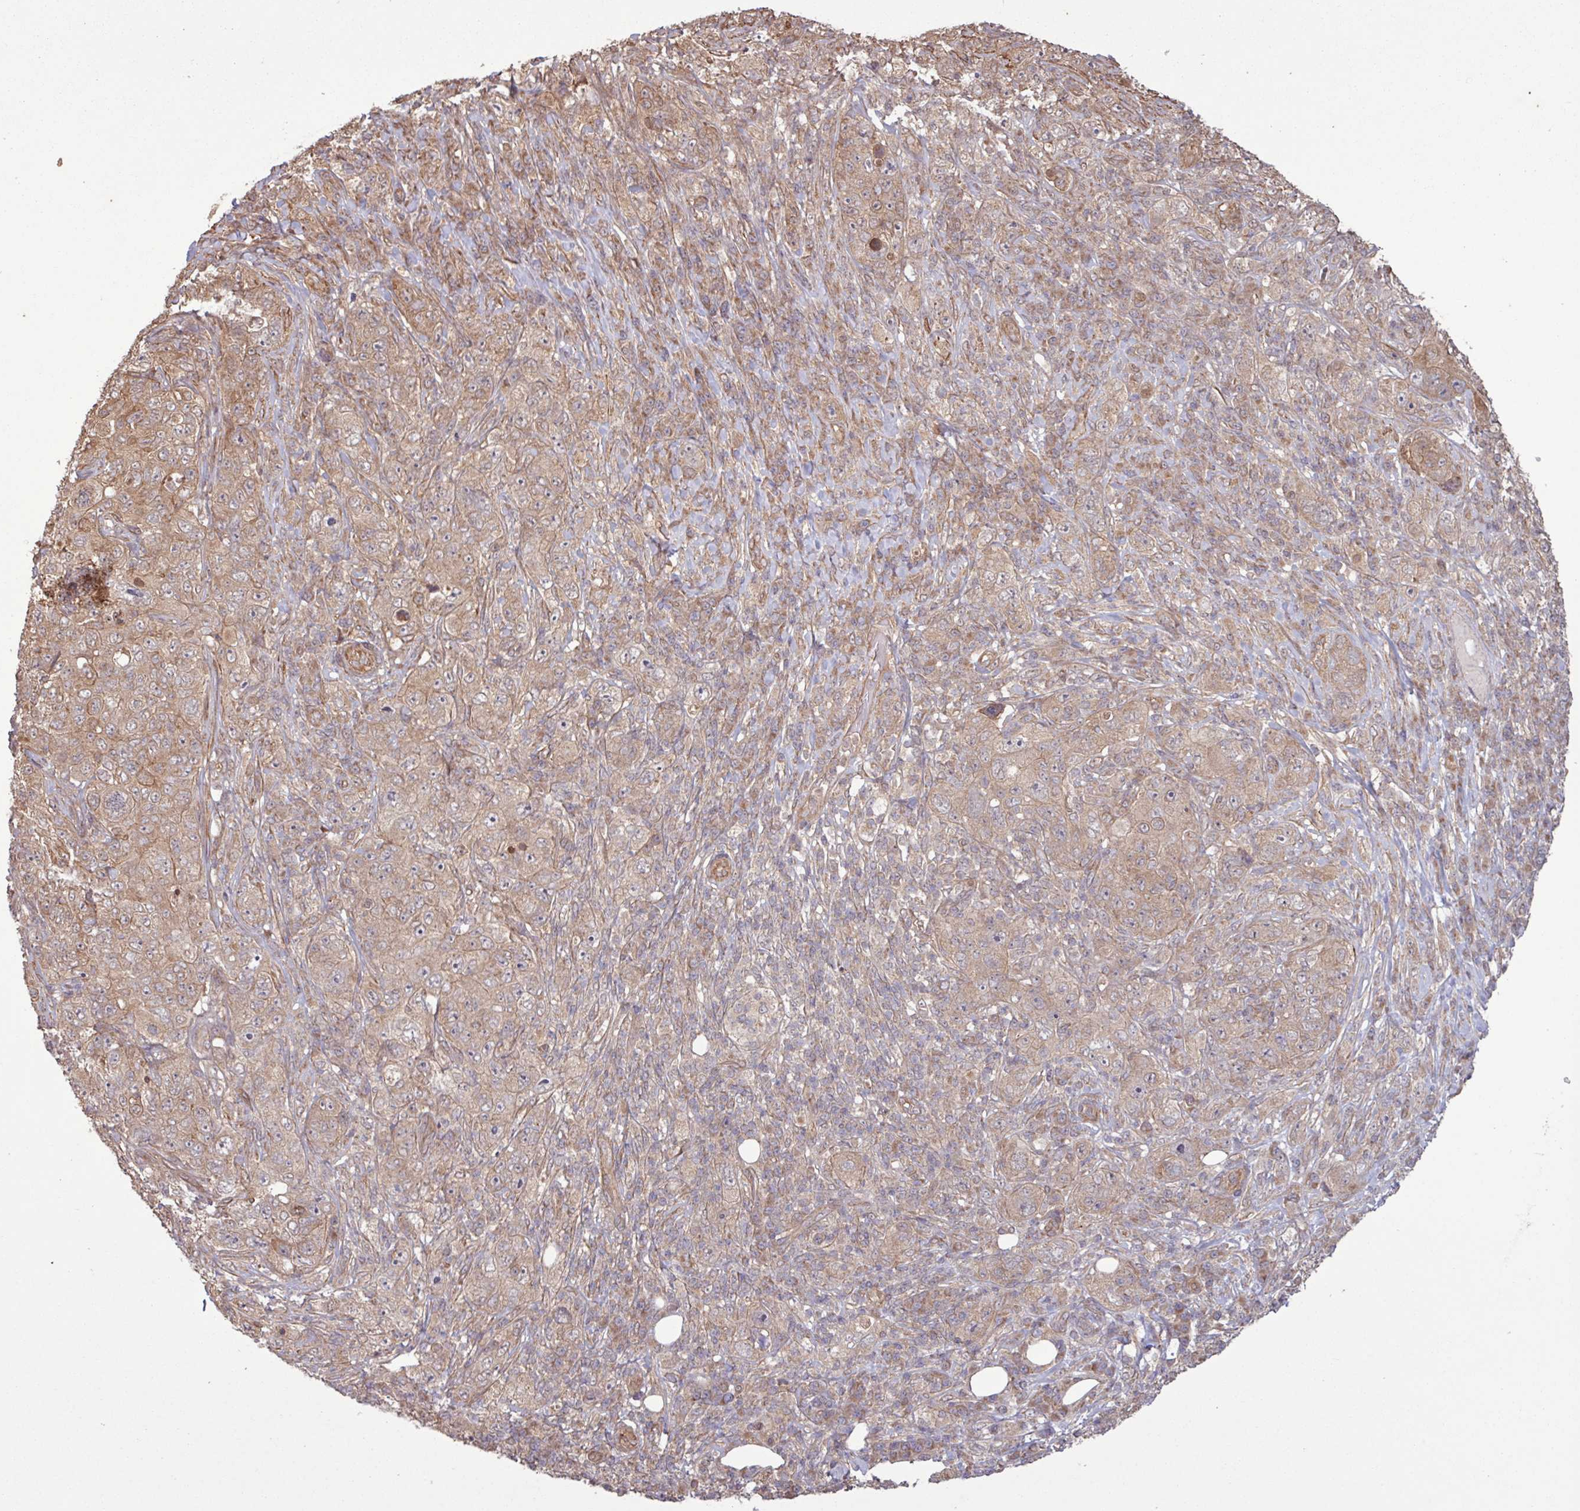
{"staining": {"intensity": "moderate", "quantity": ">75%", "location": "cytoplasmic/membranous"}, "tissue": "pancreatic cancer", "cell_type": "Tumor cells", "image_type": "cancer", "snomed": [{"axis": "morphology", "description": "Adenocarcinoma, NOS"}, {"axis": "topography", "description": "Pancreas"}], "caption": "This is an image of immunohistochemistry (IHC) staining of adenocarcinoma (pancreatic), which shows moderate positivity in the cytoplasmic/membranous of tumor cells.", "gene": "TRABD2A", "patient": {"sex": "male", "age": 68}}